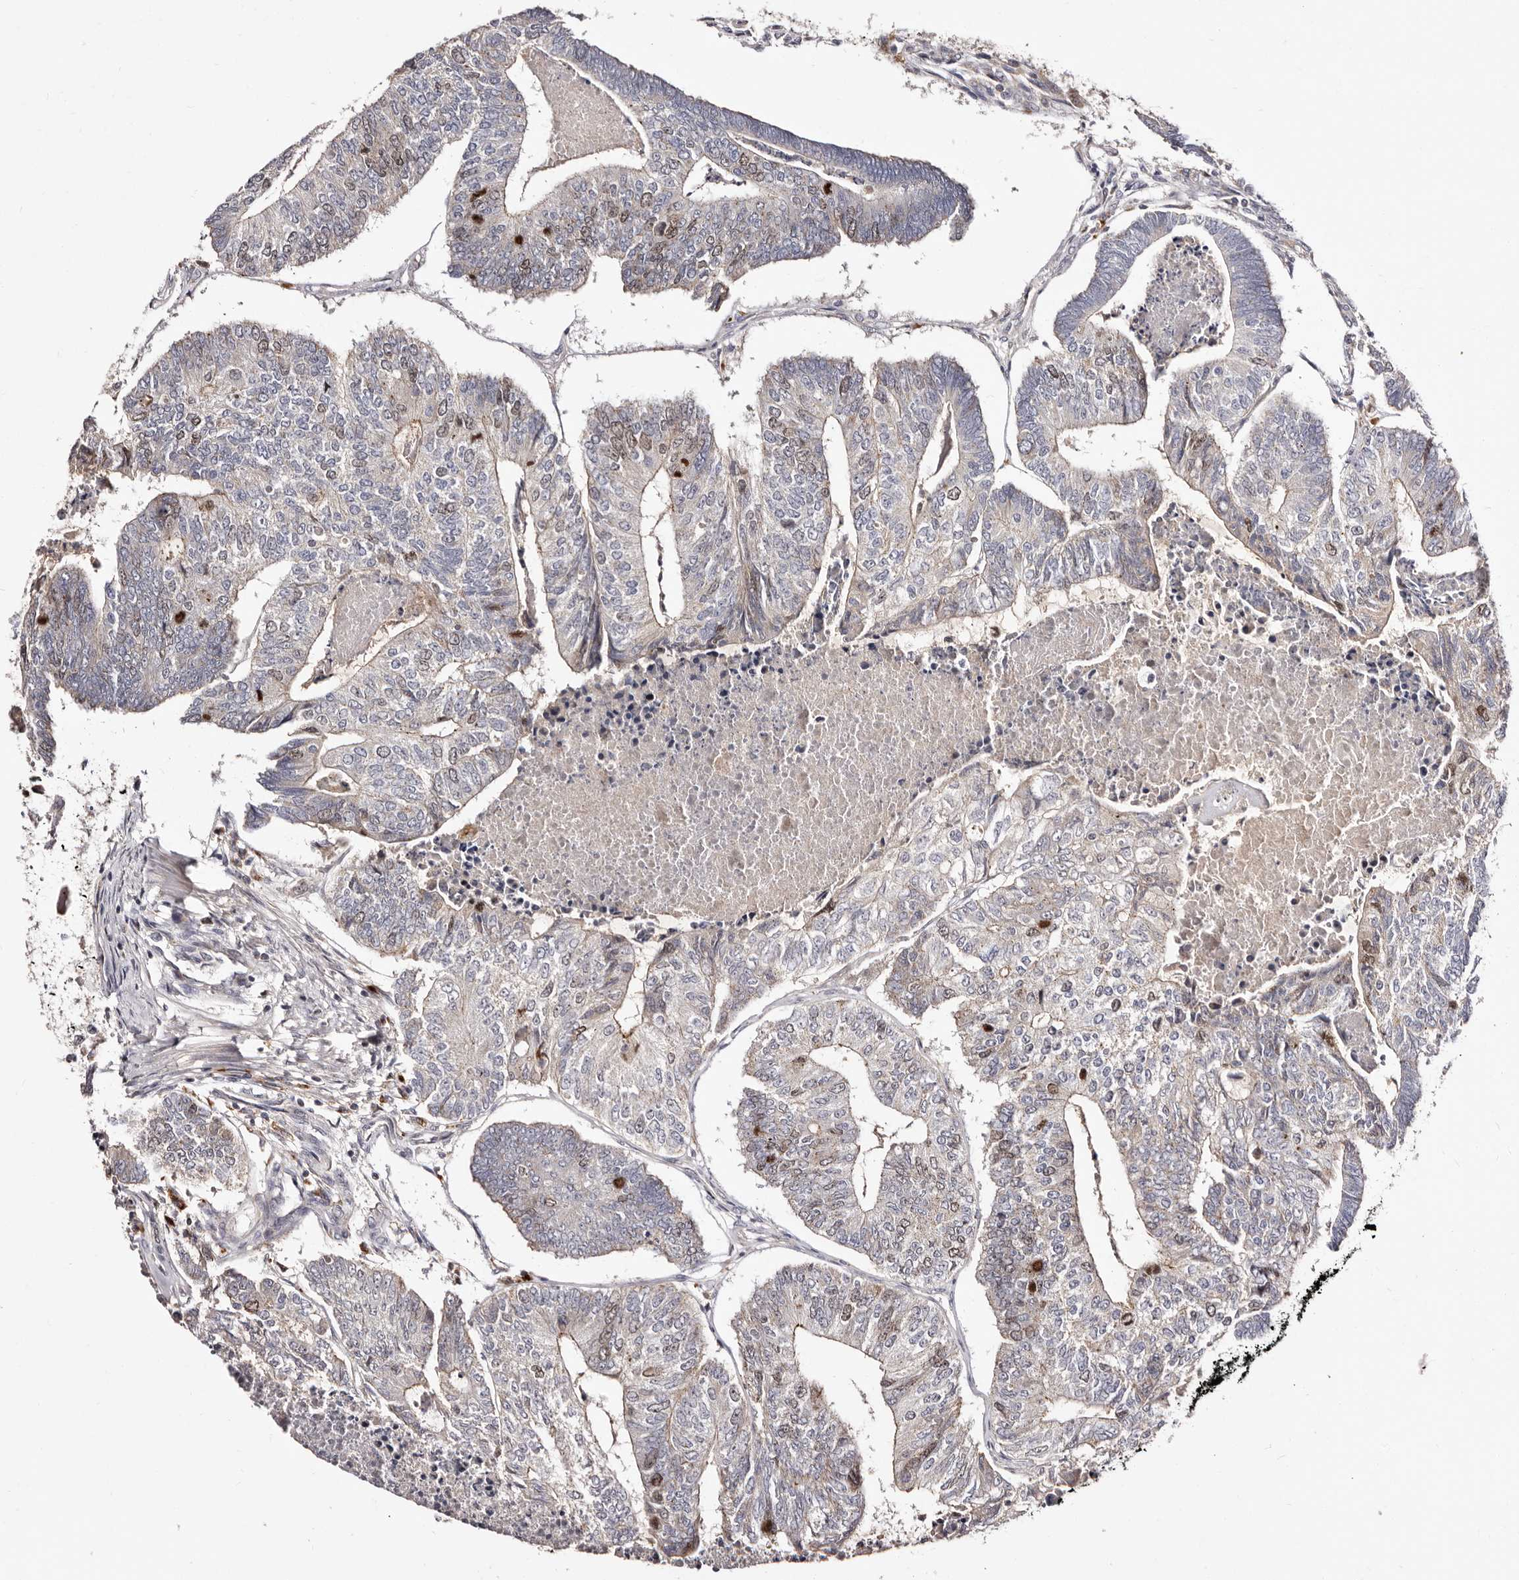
{"staining": {"intensity": "moderate", "quantity": "<25%", "location": "nuclear"}, "tissue": "colorectal cancer", "cell_type": "Tumor cells", "image_type": "cancer", "snomed": [{"axis": "morphology", "description": "Adenocarcinoma, NOS"}, {"axis": "topography", "description": "Colon"}], "caption": "Brown immunohistochemical staining in human colorectal cancer (adenocarcinoma) displays moderate nuclear positivity in approximately <25% of tumor cells.", "gene": "CDCA8", "patient": {"sex": "female", "age": 67}}